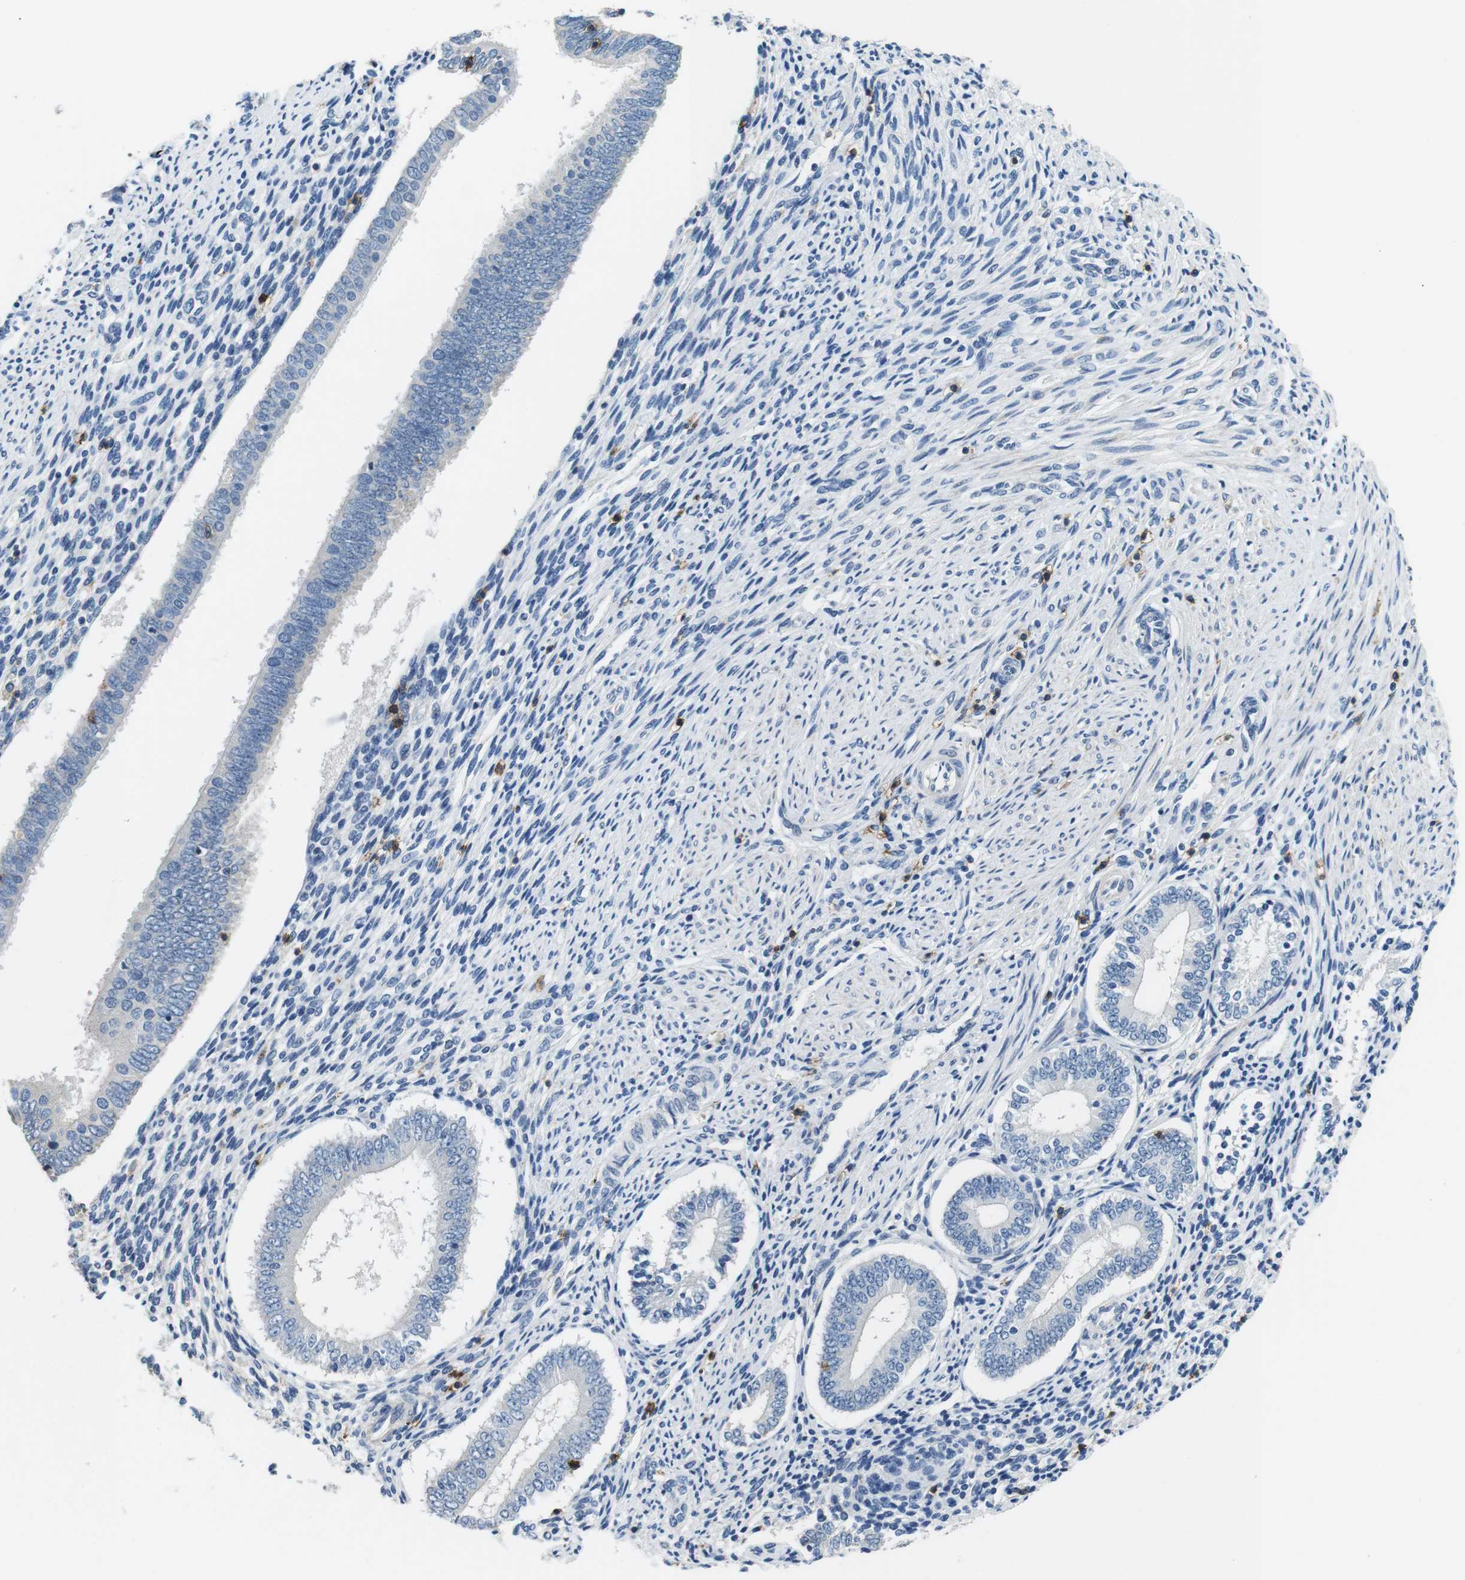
{"staining": {"intensity": "negative", "quantity": "none", "location": "none"}, "tissue": "endometrium", "cell_type": "Cells in endometrial stroma", "image_type": "normal", "snomed": [{"axis": "morphology", "description": "Normal tissue, NOS"}, {"axis": "topography", "description": "Endometrium"}], "caption": "High magnification brightfield microscopy of benign endometrium stained with DAB (brown) and counterstained with hematoxylin (blue): cells in endometrial stroma show no significant staining. (Brightfield microscopy of DAB IHC at high magnification).", "gene": "CD6", "patient": {"sex": "female", "age": 42}}